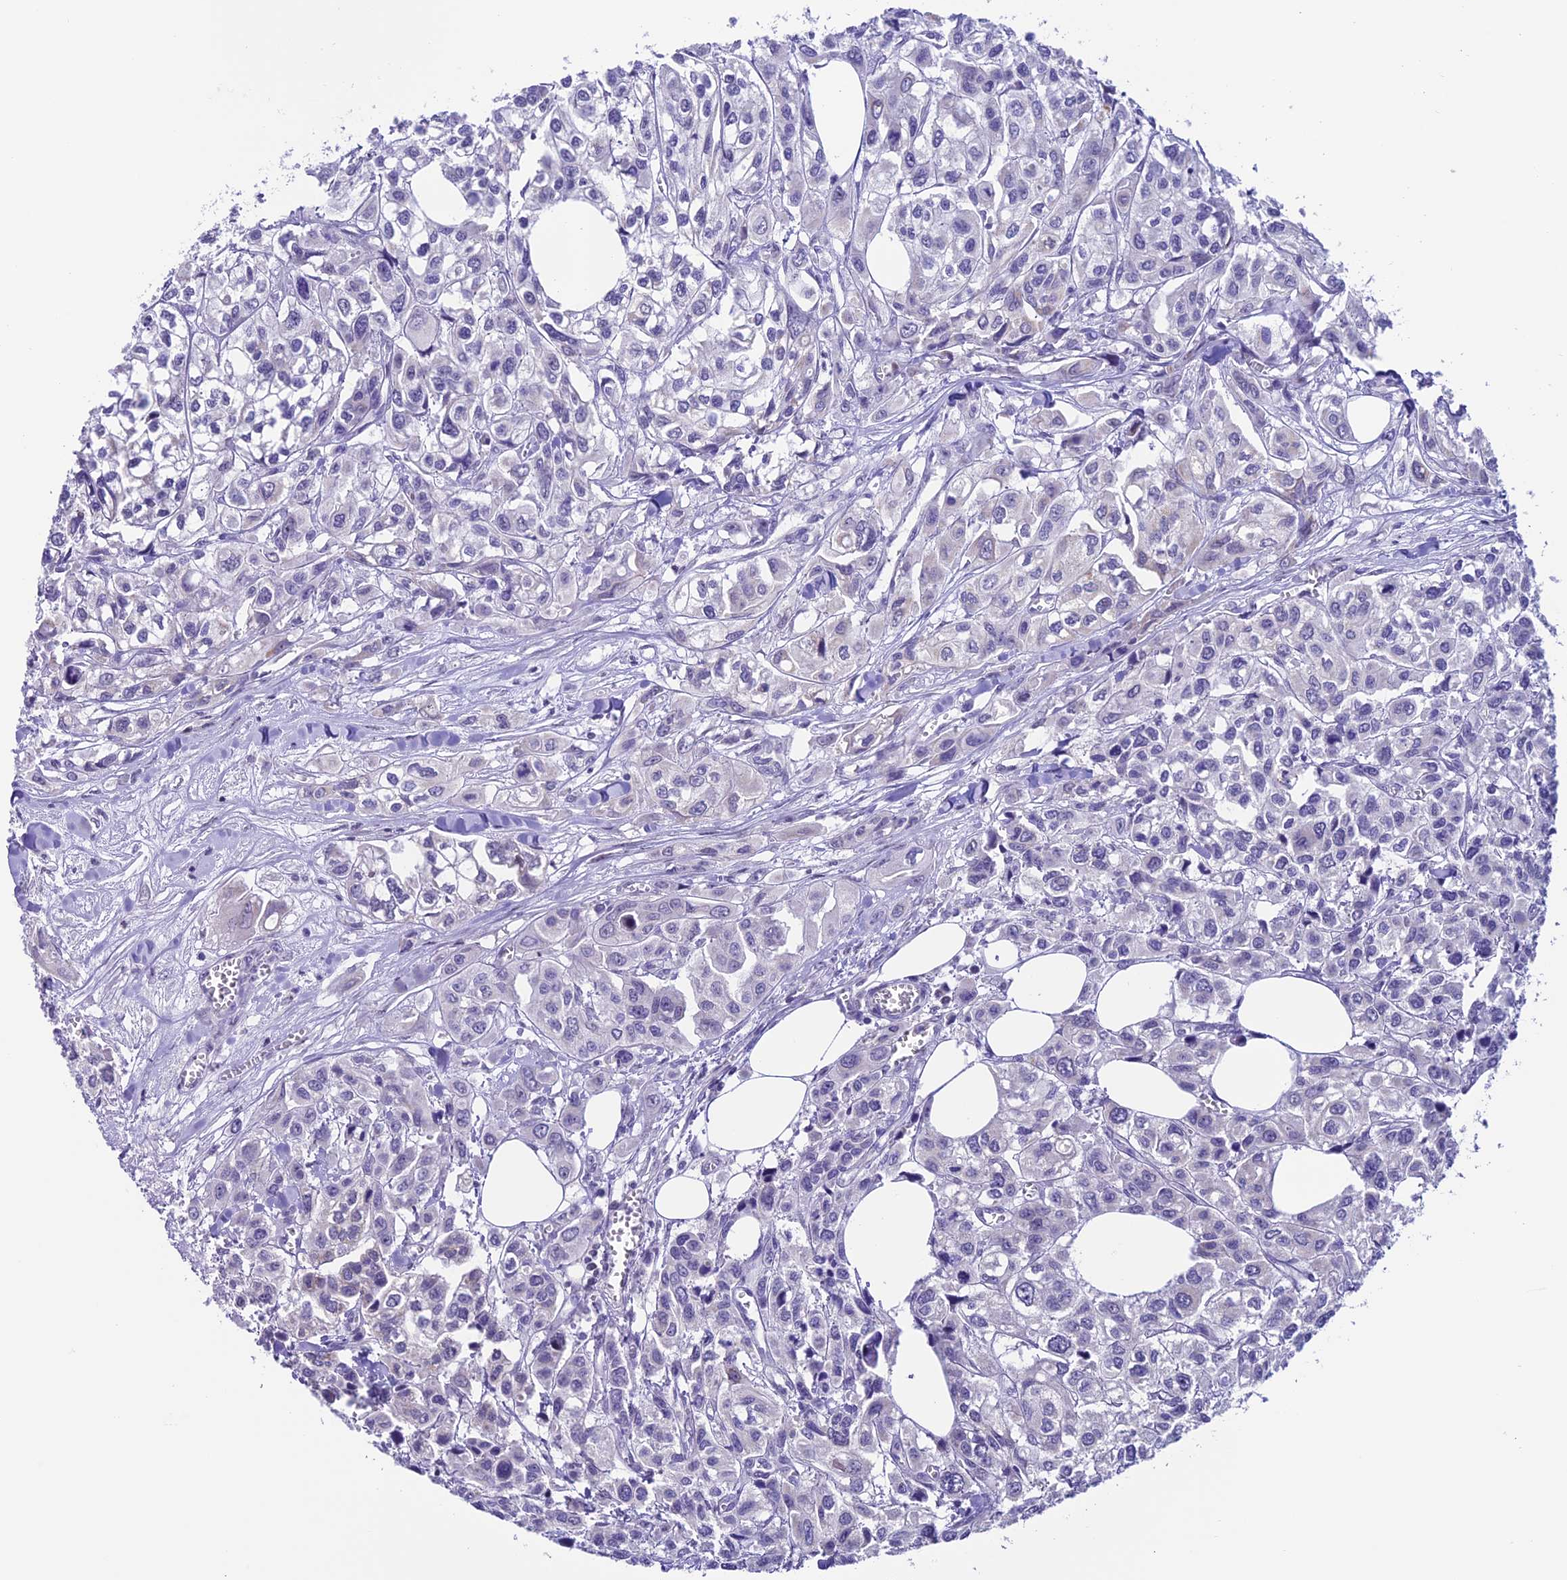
{"staining": {"intensity": "negative", "quantity": "none", "location": "none"}, "tissue": "urothelial cancer", "cell_type": "Tumor cells", "image_type": "cancer", "snomed": [{"axis": "morphology", "description": "Urothelial carcinoma, High grade"}, {"axis": "topography", "description": "Urinary bladder"}], "caption": "An image of urothelial cancer stained for a protein displays no brown staining in tumor cells.", "gene": "SLC10A1", "patient": {"sex": "male", "age": 67}}